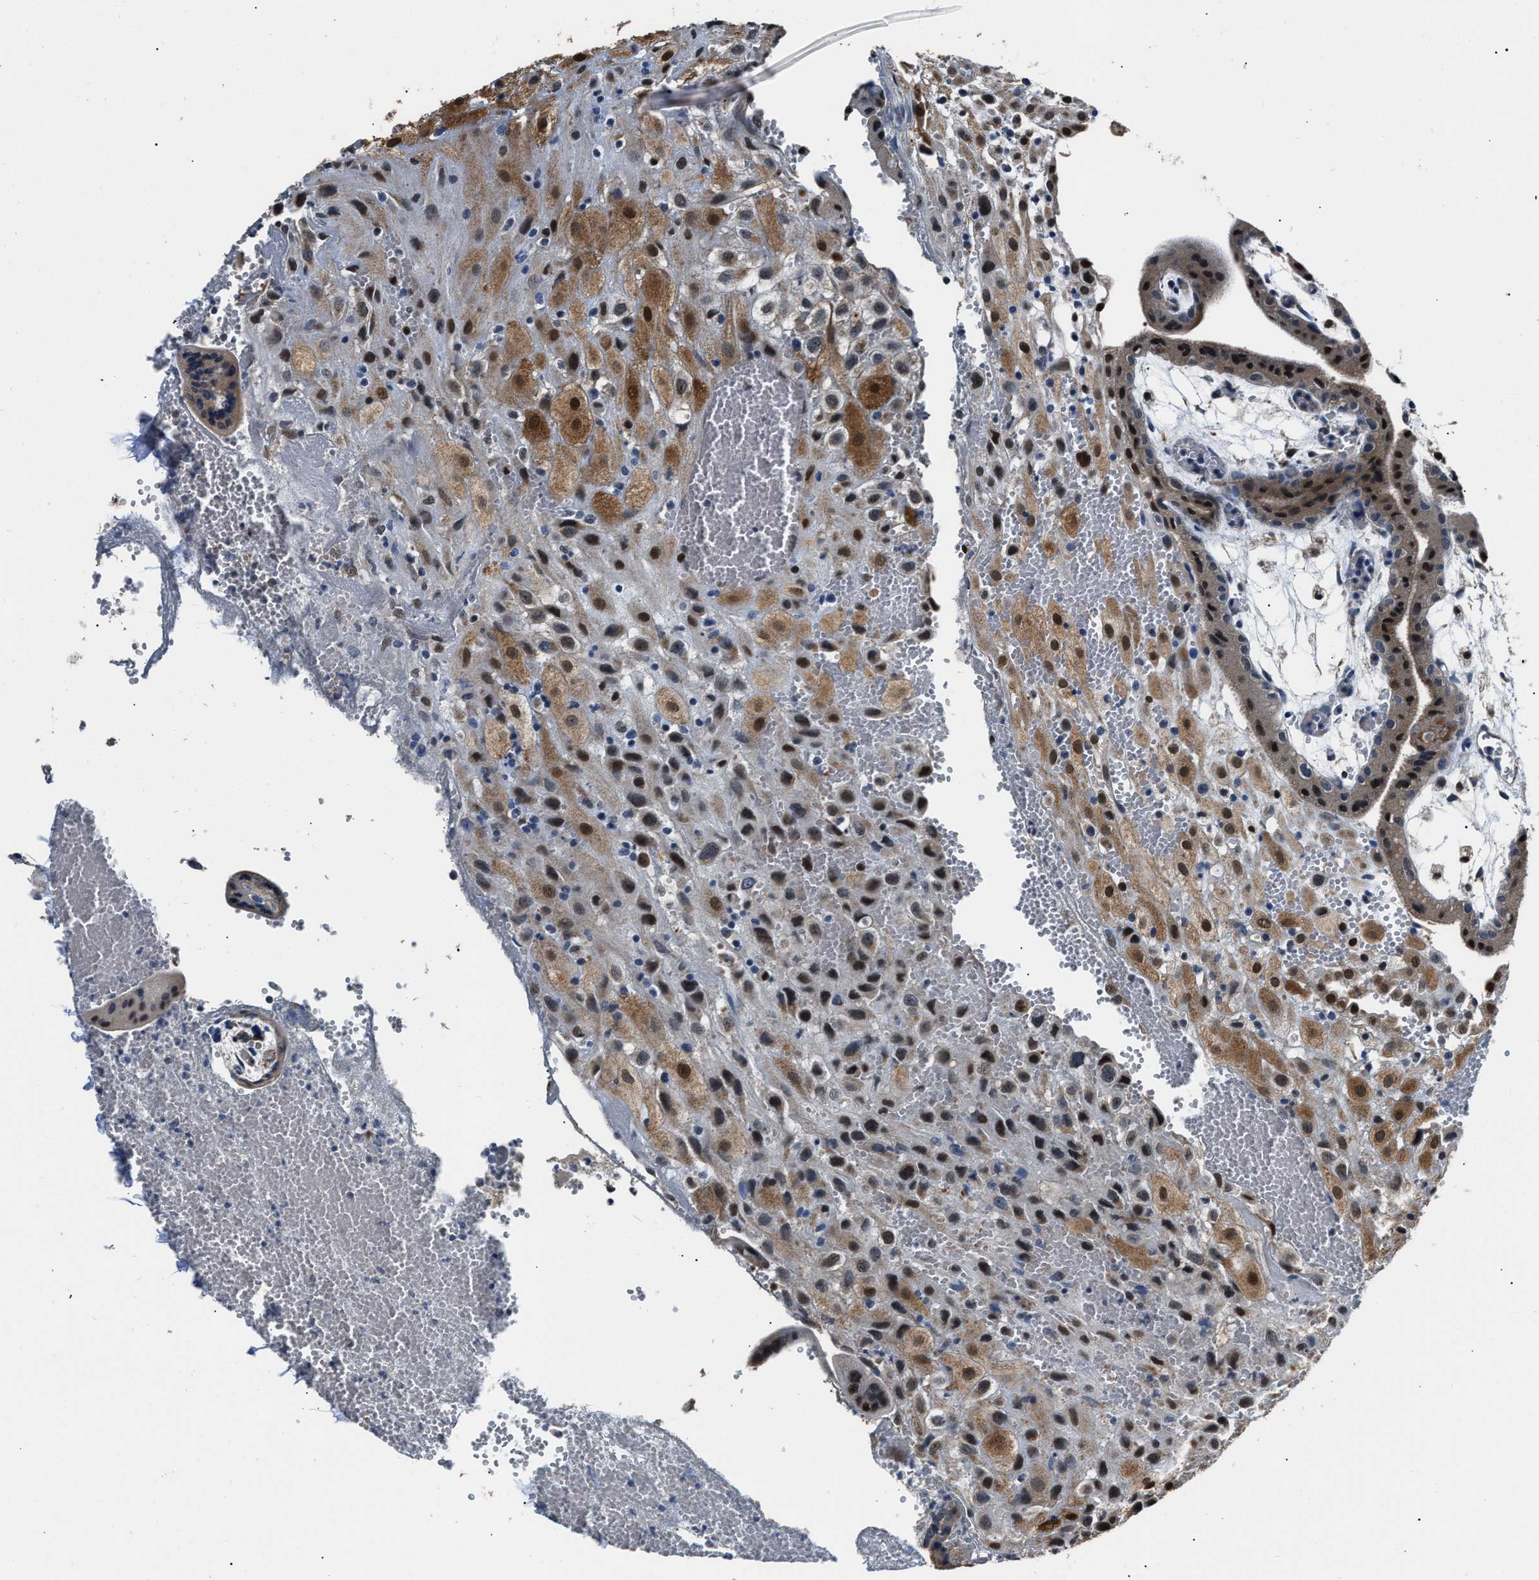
{"staining": {"intensity": "strong", "quantity": "25%-75%", "location": "cytoplasmic/membranous,nuclear"}, "tissue": "placenta", "cell_type": "Decidual cells", "image_type": "normal", "snomed": [{"axis": "morphology", "description": "Normal tissue, NOS"}, {"axis": "topography", "description": "Placenta"}], "caption": "IHC of benign placenta reveals high levels of strong cytoplasmic/membranous,nuclear expression in approximately 25%-75% of decidual cells.", "gene": "NSUN5", "patient": {"sex": "female", "age": 18}}